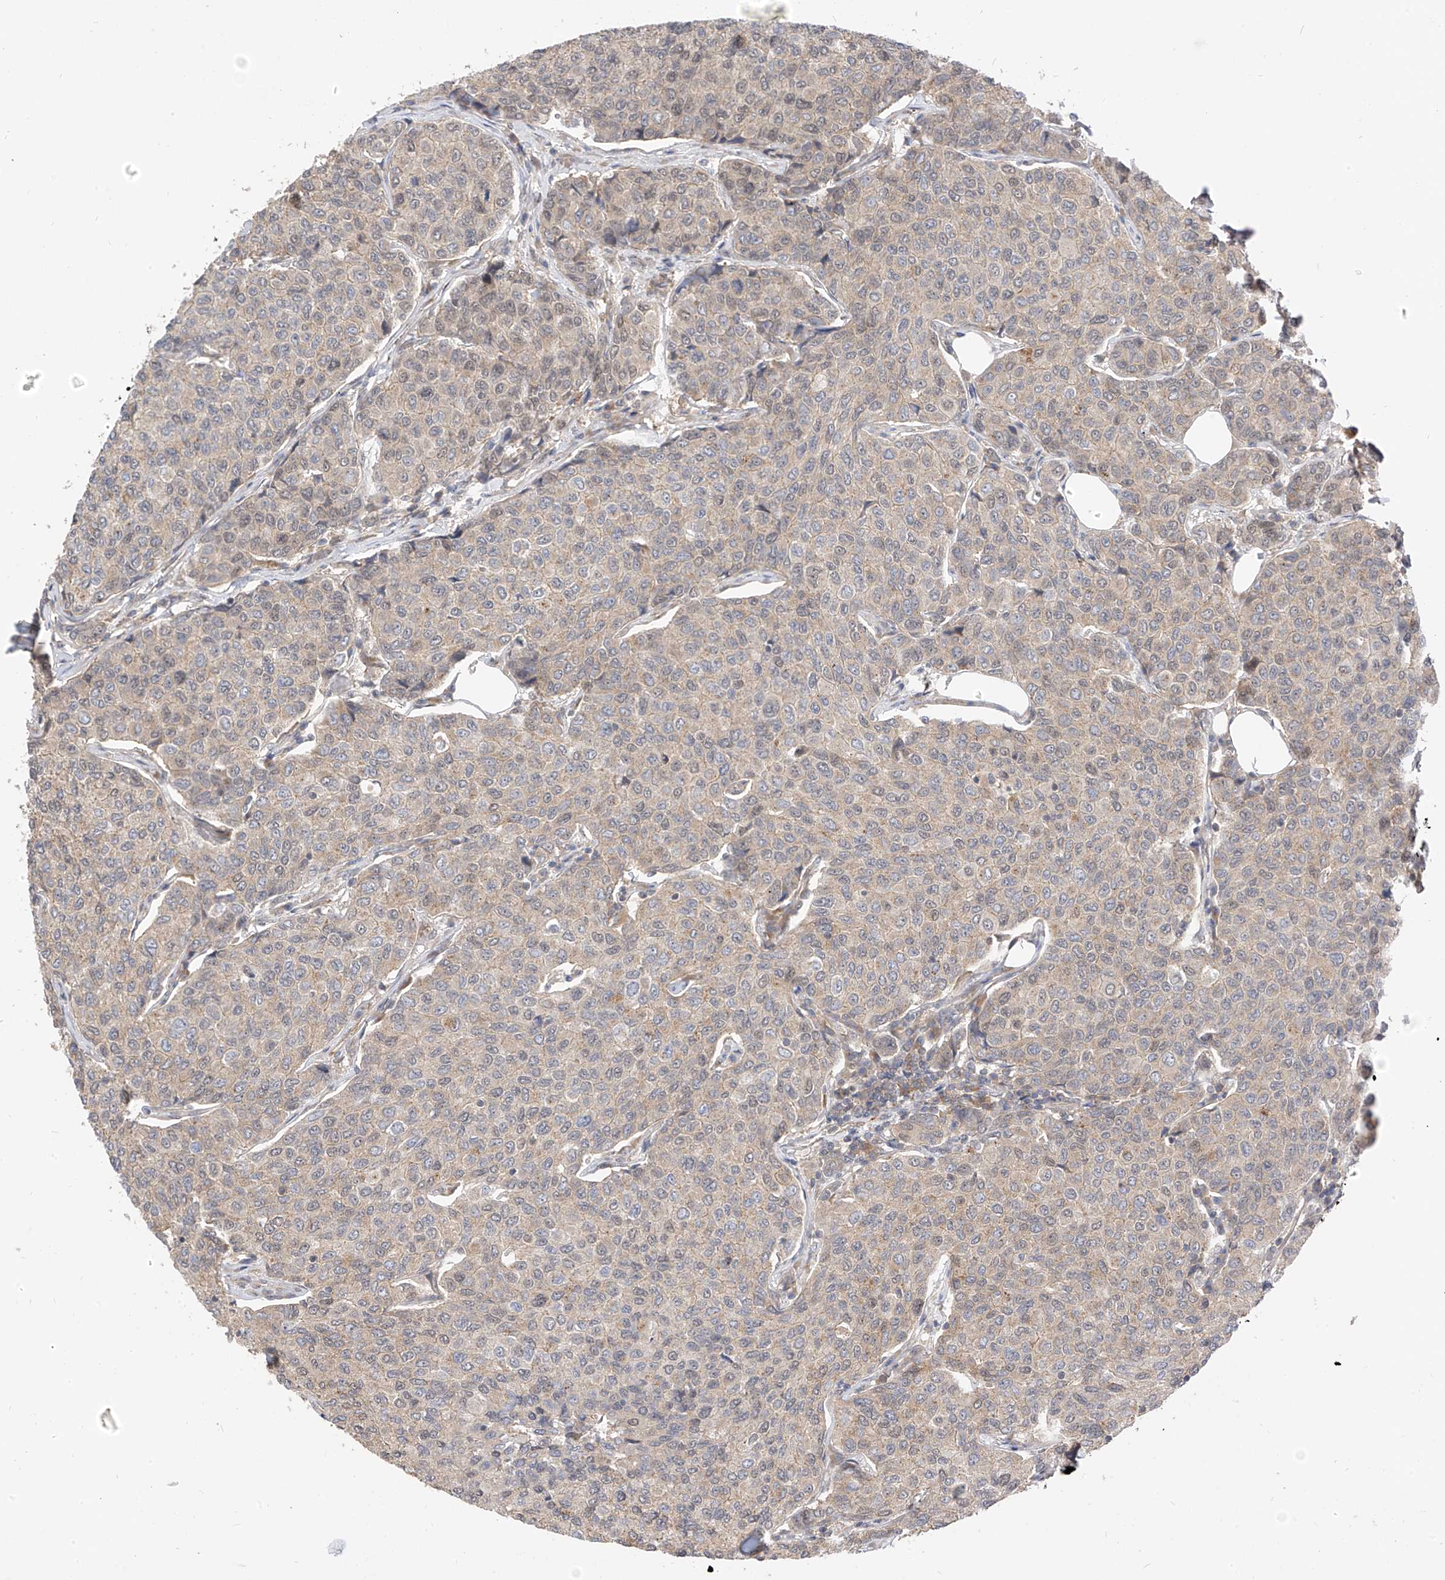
{"staining": {"intensity": "negative", "quantity": "none", "location": "none"}, "tissue": "breast cancer", "cell_type": "Tumor cells", "image_type": "cancer", "snomed": [{"axis": "morphology", "description": "Duct carcinoma"}, {"axis": "topography", "description": "Breast"}], "caption": "Photomicrograph shows no protein staining in tumor cells of breast cancer (intraductal carcinoma) tissue.", "gene": "MRTFA", "patient": {"sex": "female", "age": 55}}